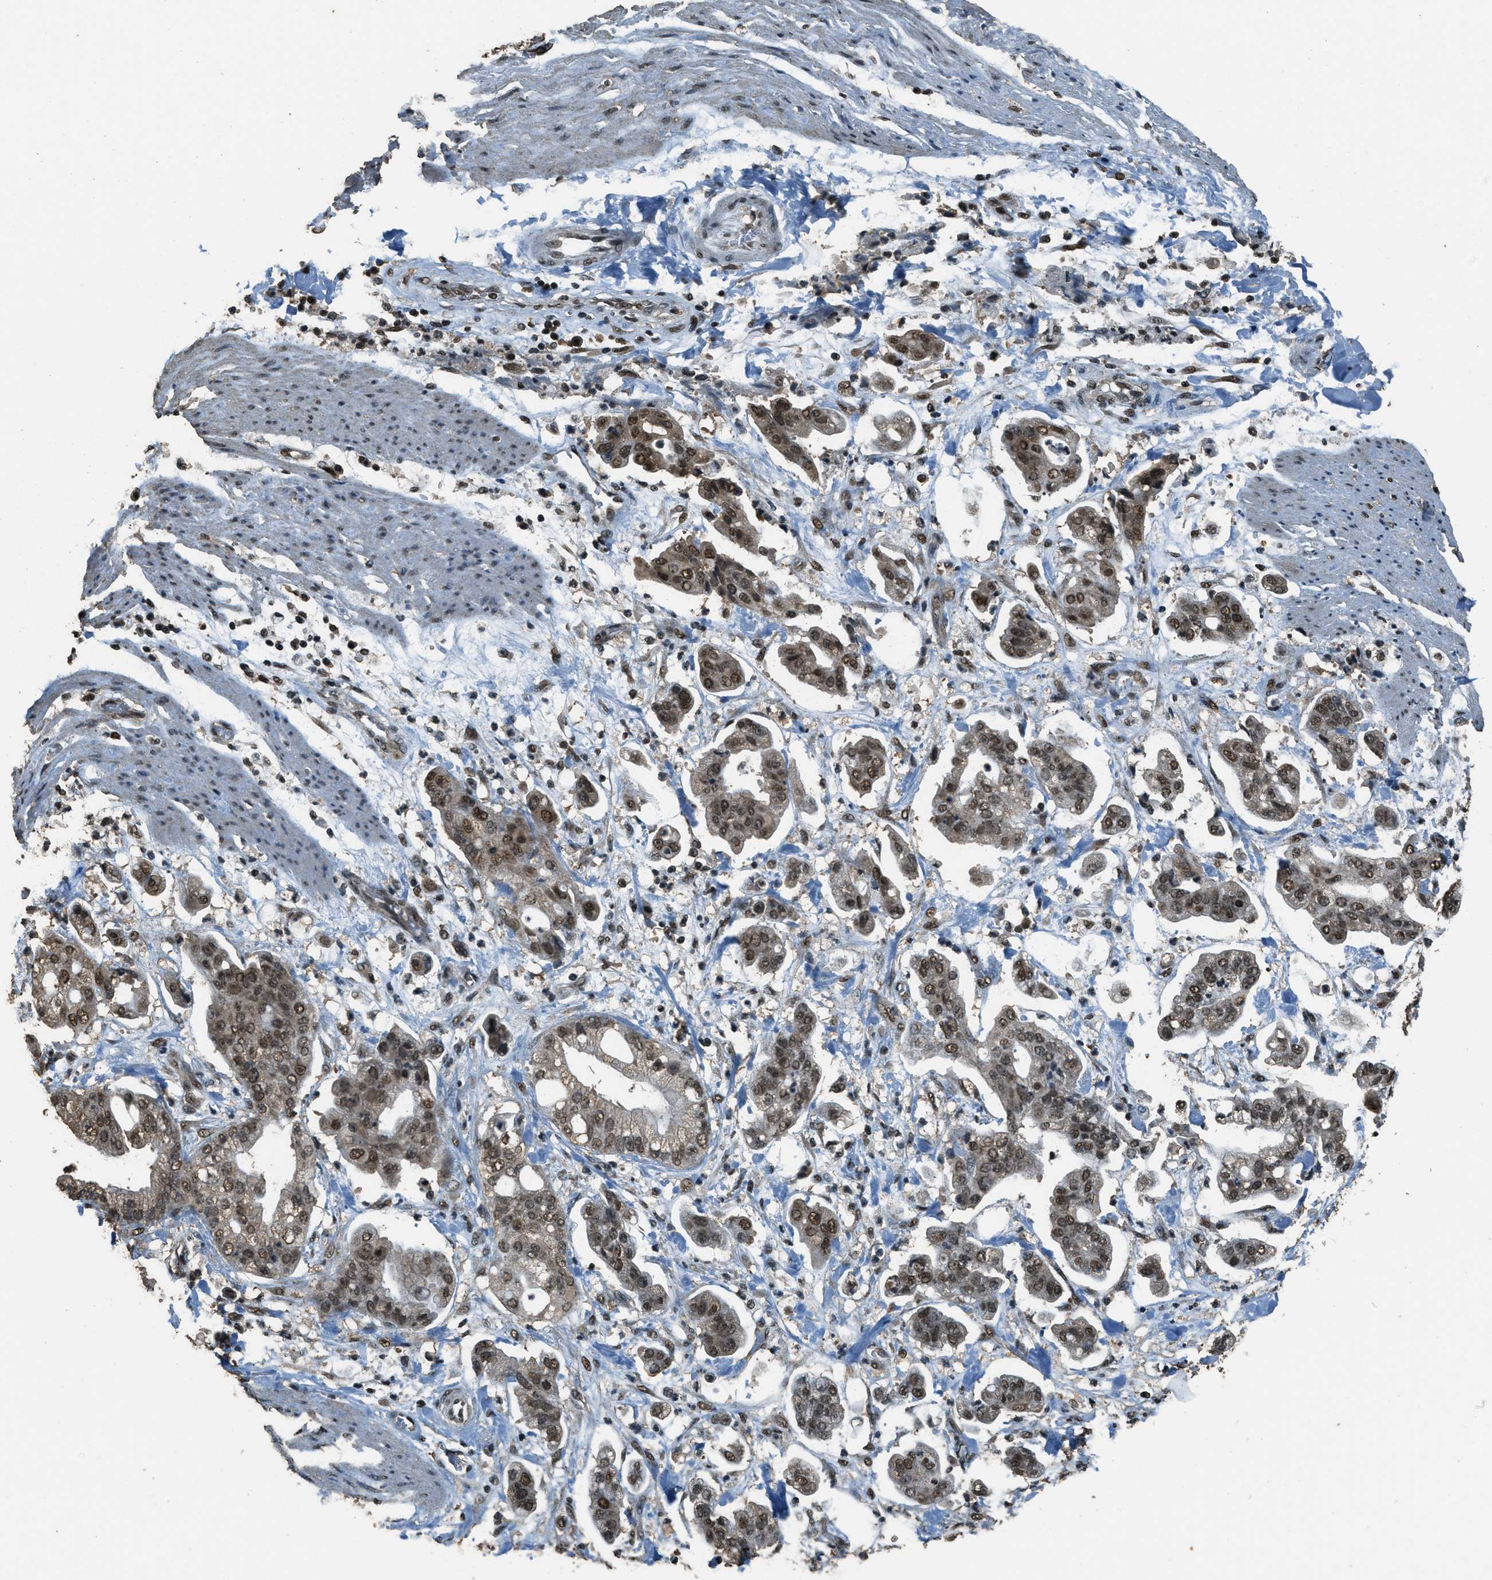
{"staining": {"intensity": "moderate", "quantity": ">75%", "location": "nuclear"}, "tissue": "stomach cancer", "cell_type": "Tumor cells", "image_type": "cancer", "snomed": [{"axis": "morphology", "description": "Adenocarcinoma, NOS"}, {"axis": "topography", "description": "Stomach"}], "caption": "Immunohistochemistry (IHC) of human stomach adenocarcinoma reveals medium levels of moderate nuclear expression in approximately >75% of tumor cells.", "gene": "MYB", "patient": {"sex": "male", "age": 62}}